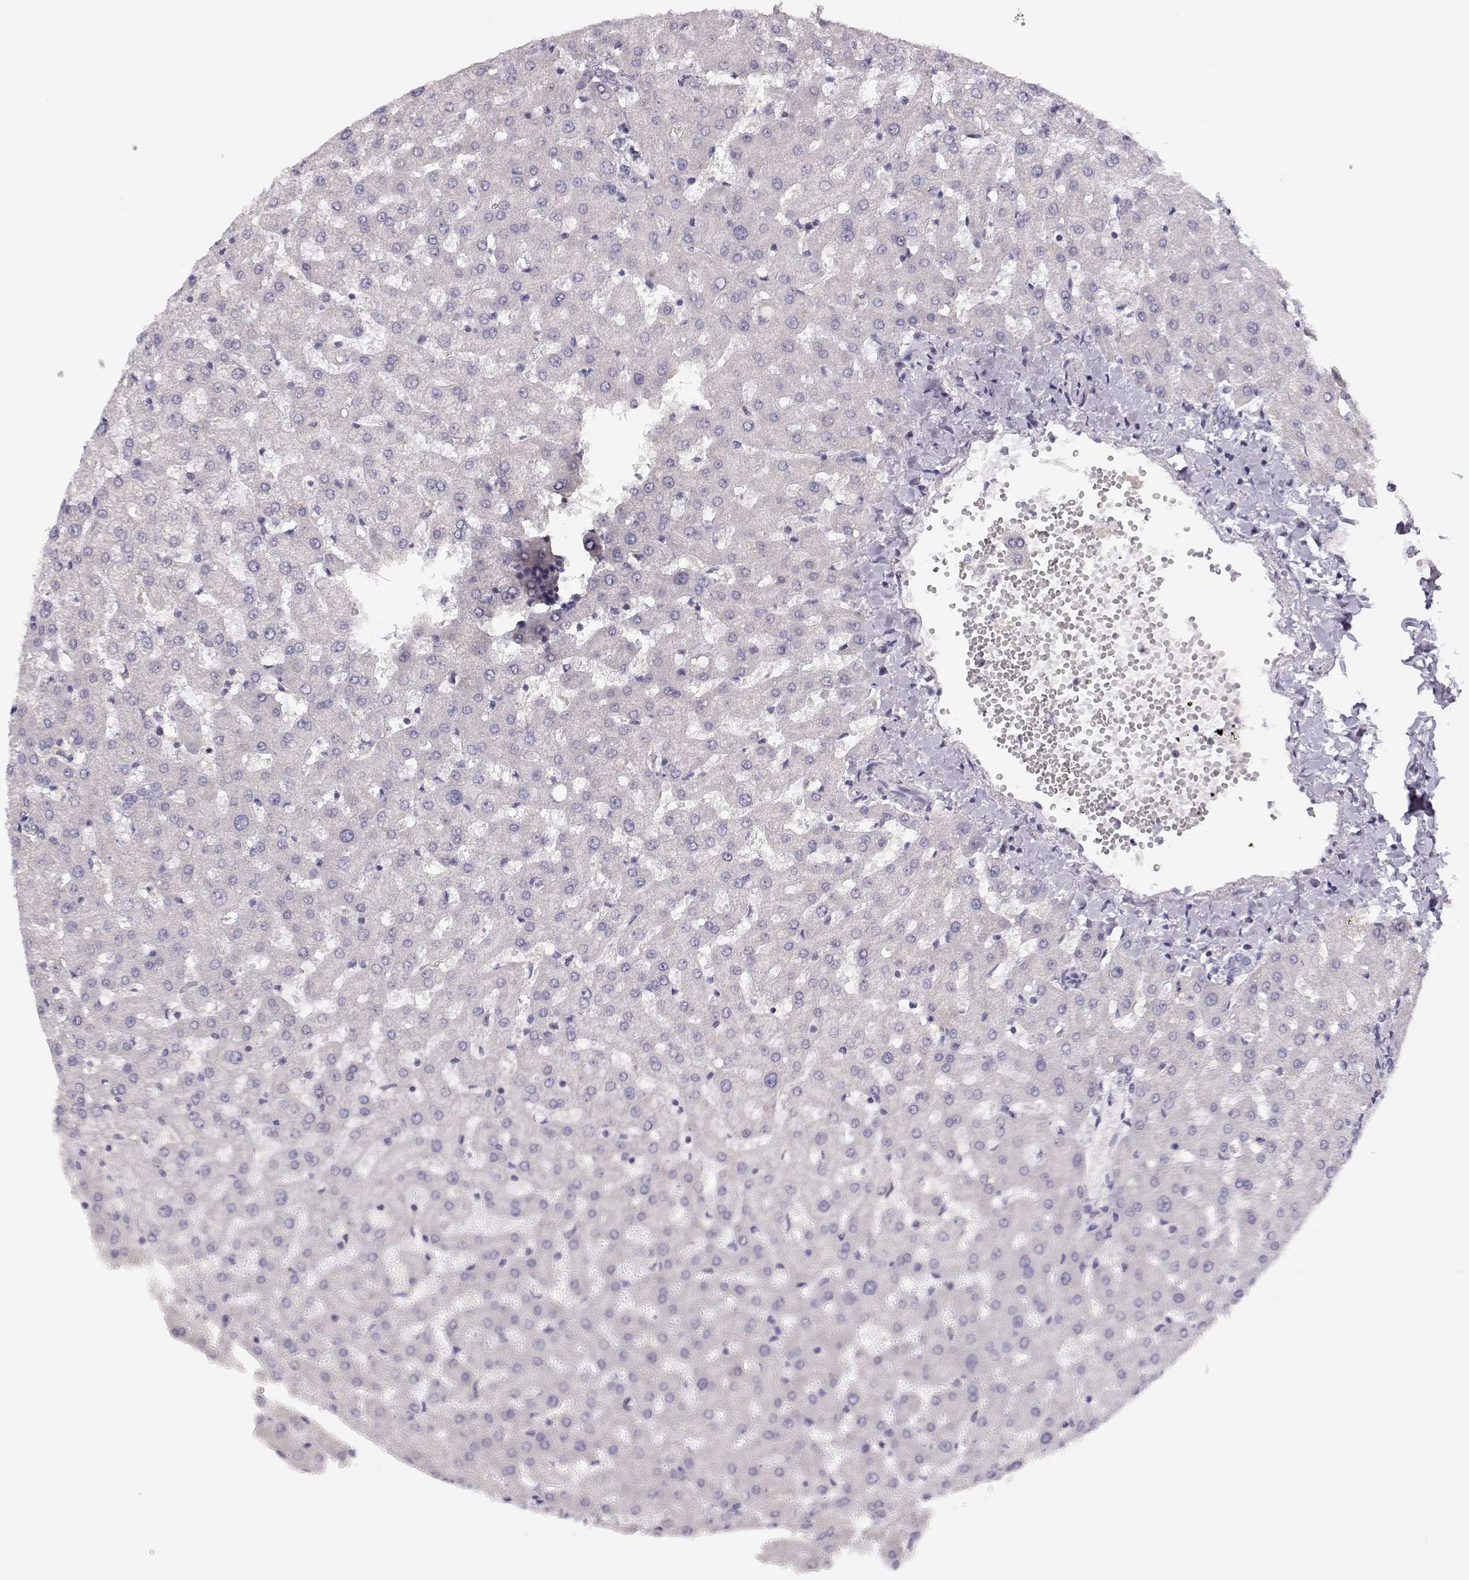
{"staining": {"intensity": "negative", "quantity": "none", "location": "none"}, "tissue": "liver", "cell_type": "Cholangiocytes", "image_type": "normal", "snomed": [{"axis": "morphology", "description": "Normal tissue, NOS"}, {"axis": "topography", "description": "Liver"}], "caption": "DAB (3,3'-diaminobenzidine) immunohistochemical staining of benign human liver shows no significant expression in cholangiocytes.", "gene": "FAM166A", "patient": {"sex": "female", "age": 50}}